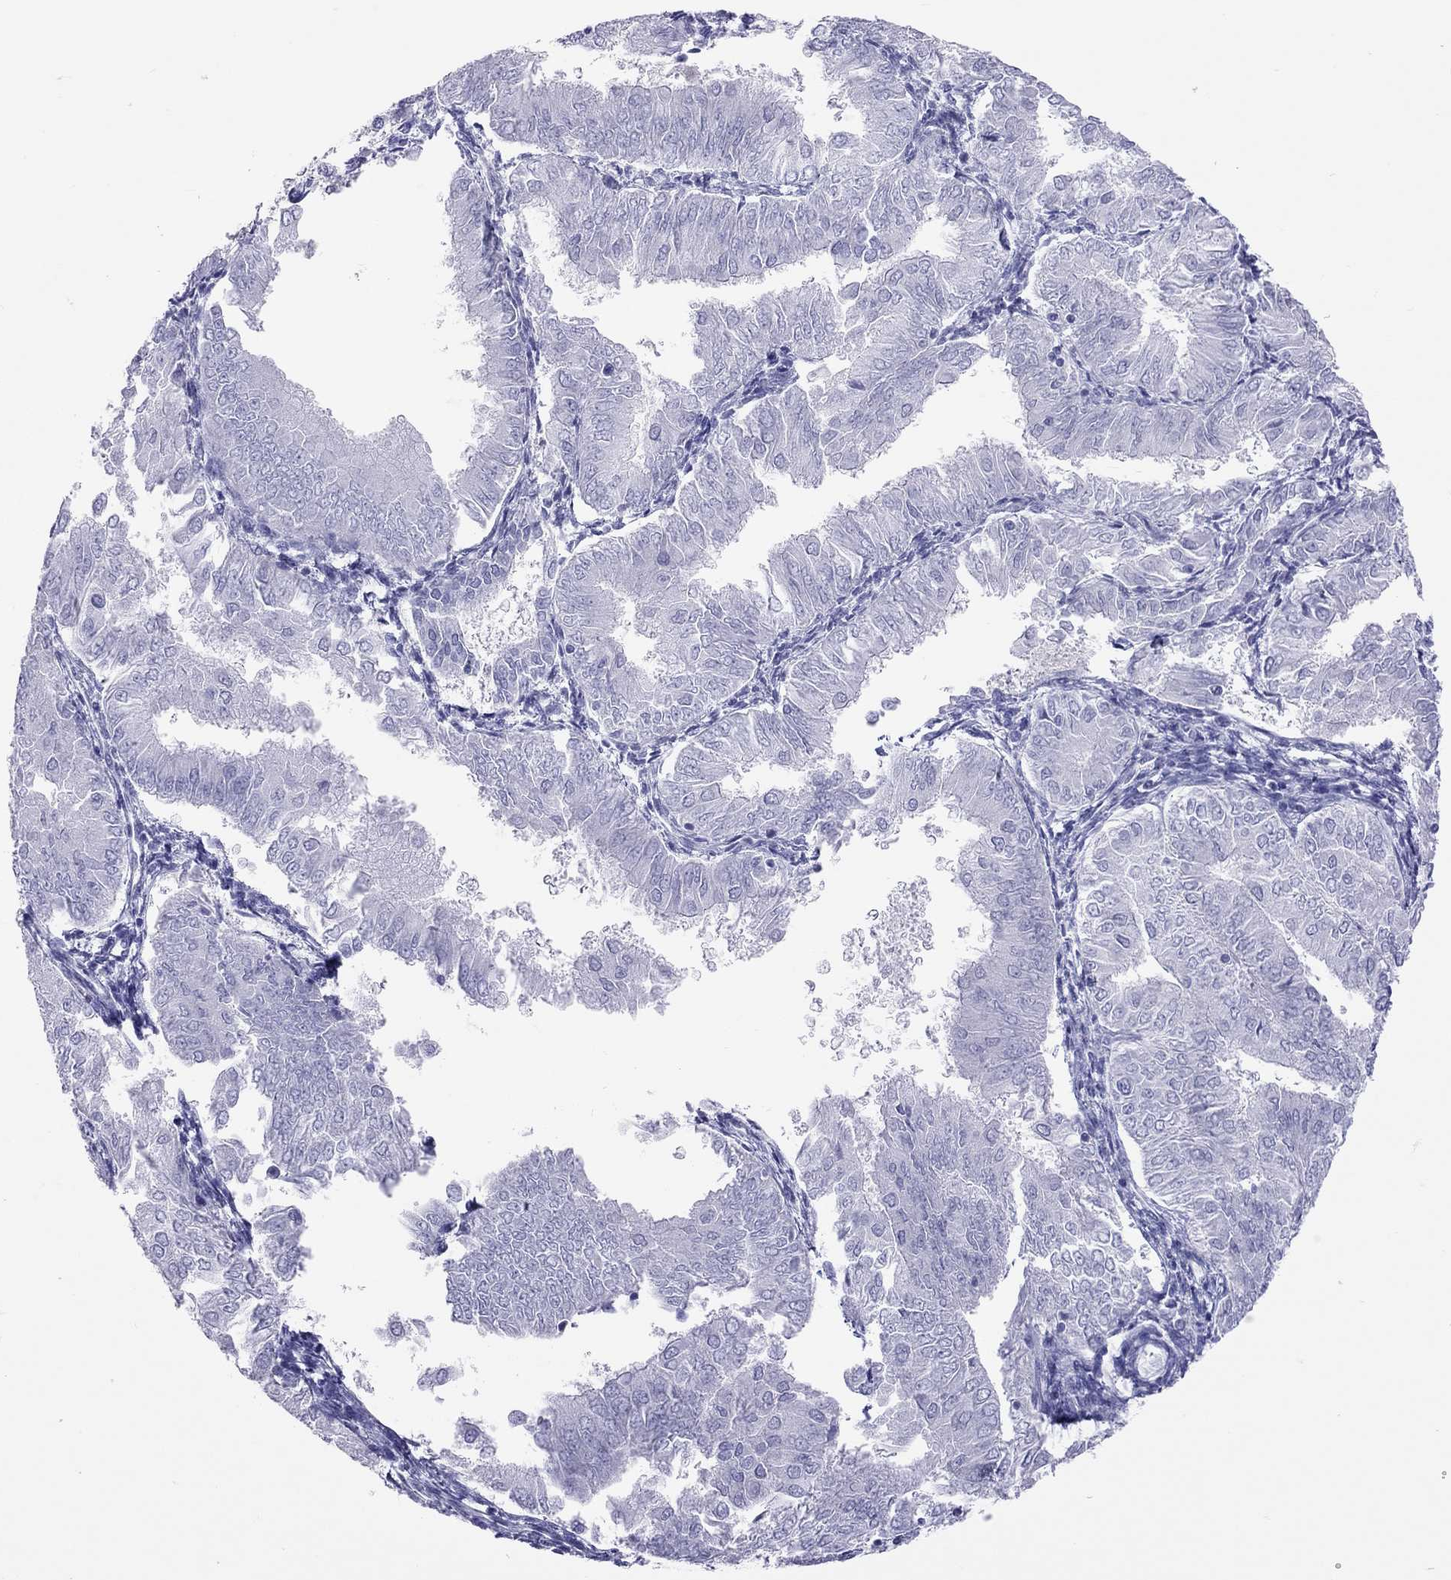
{"staining": {"intensity": "negative", "quantity": "none", "location": "none"}, "tissue": "endometrial cancer", "cell_type": "Tumor cells", "image_type": "cancer", "snomed": [{"axis": "morphology", "description": "Adenocarcinoma, NOS"}, {"axis": "topography", "description": "Endometrium"}], "caption": "Immunohistochemical staining of endometrial cancer (adenocarcinoma) shows no significant expression in tumor cells.", "gene": "STAG3", "patient": {"sex": "female", "age": 53}}